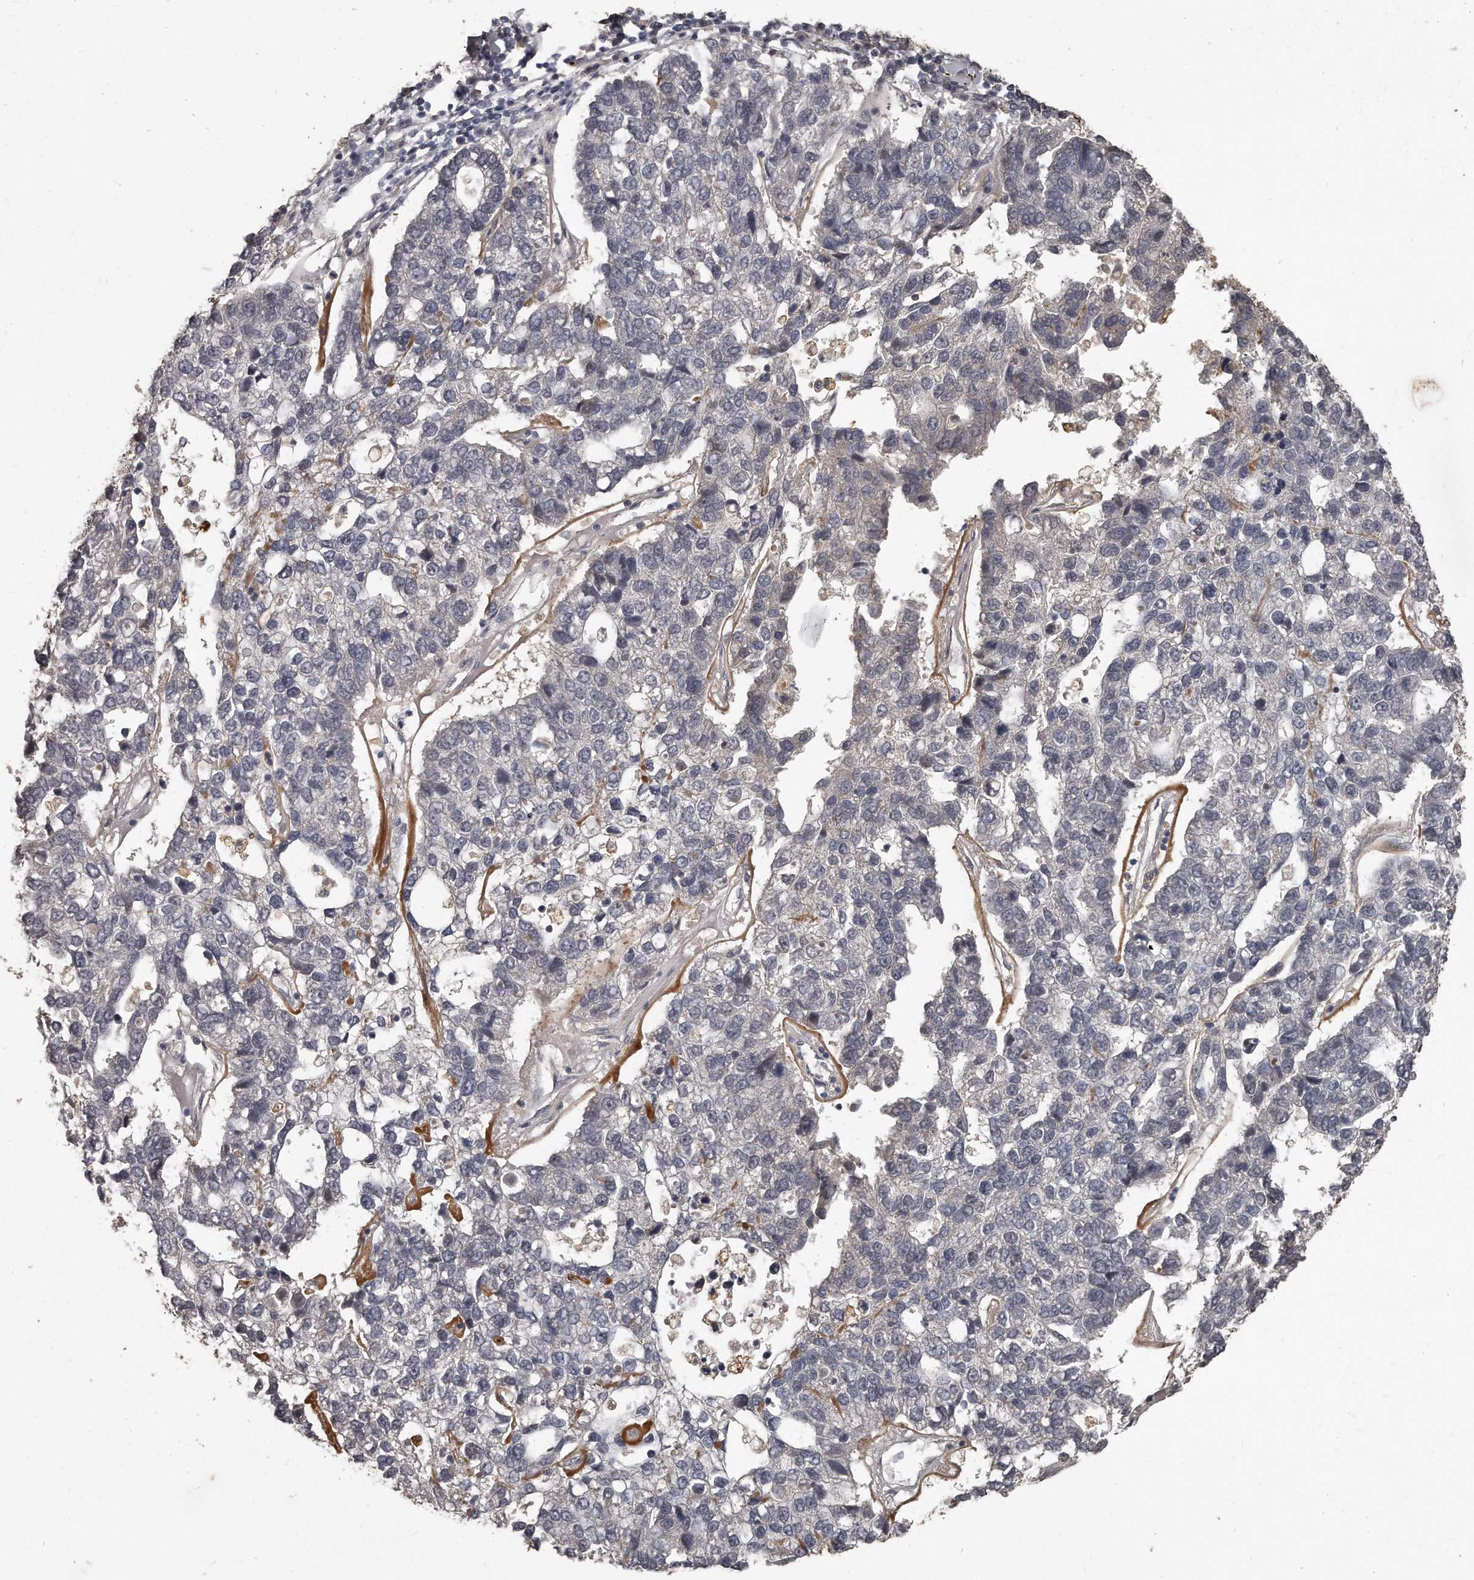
{"staining": {"intensity": "negative", "quantity": "none", "location": "none"}, "tissue": "pancreatic cancer", "cell_type": "Tumor cells", "image_type": "cancer", "snomed": [{"axis": "morphology", "description": "Adenocarcinoma, NOS"}, {"axis": "topography", "description": "Pancreas"}], "caption": "High magnification brightfield microscopy of pancreatic cancer (adenocarcinoma) stained with DAB (brown) and counterstained with hematoxylin (blue): tumor cells show no significant expression.", "gene": "GRB10", "patient": {"sex": "female", "age": 61}}